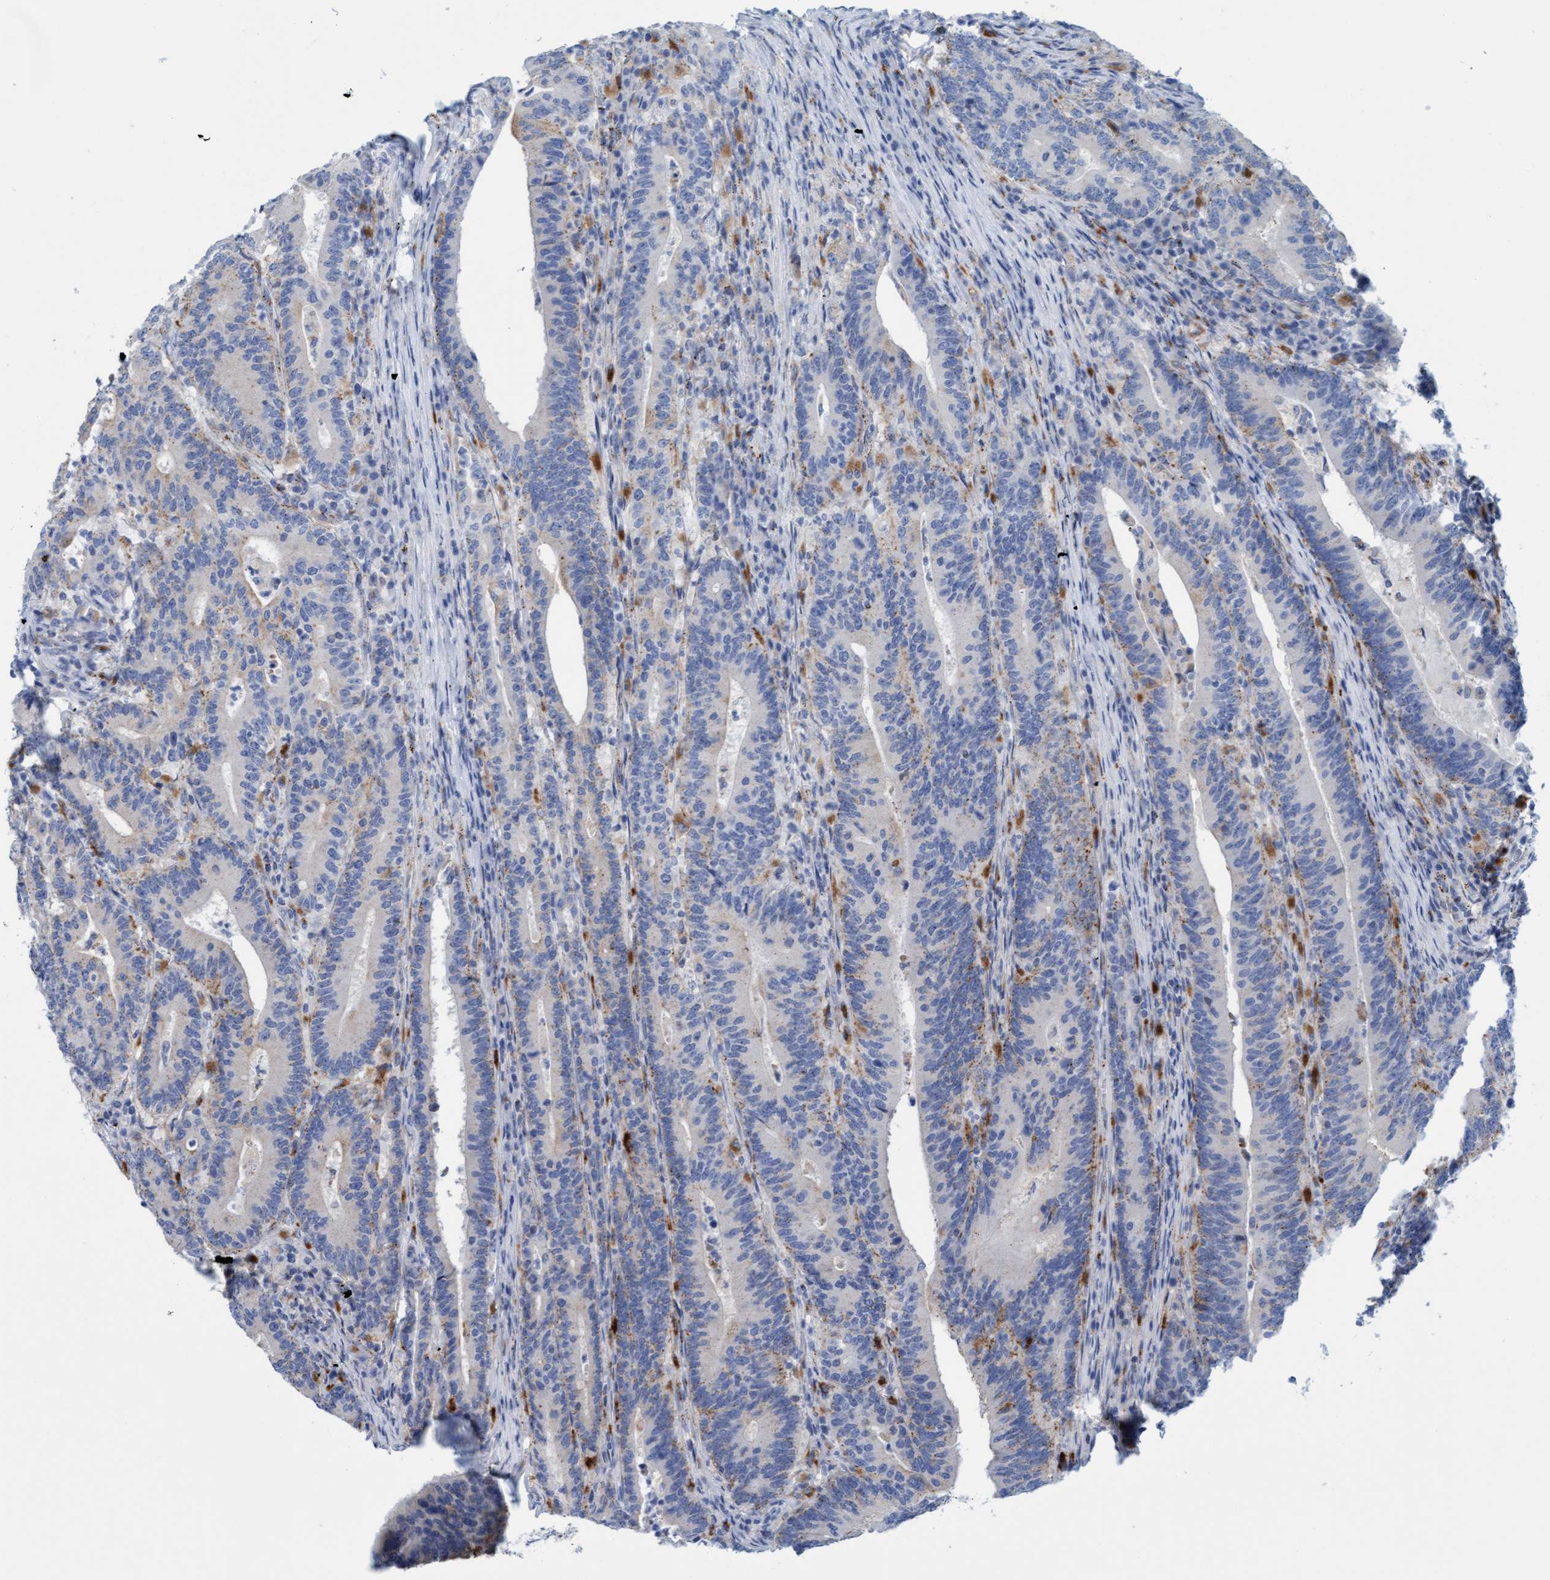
{"staining": {"intensity": "negative", "quantity": "none", "location": "none"}, "tissue": "colorectal cancer", "cell_type": "Tumor cells", "image_type": "cancer", "snomed": [{"axis": "morphology", "description": "Adenocarcinoma, NOS"}, {"axis": "topography", "description": "Colon"}], "caption": "High power microscopy micrograph of an IHC micrograph of colorectal adenocarcinoma, revealing no significant expression in tumor cells.", "gene": "SGSH", "patient": {"sex": "female", "age": 66}}